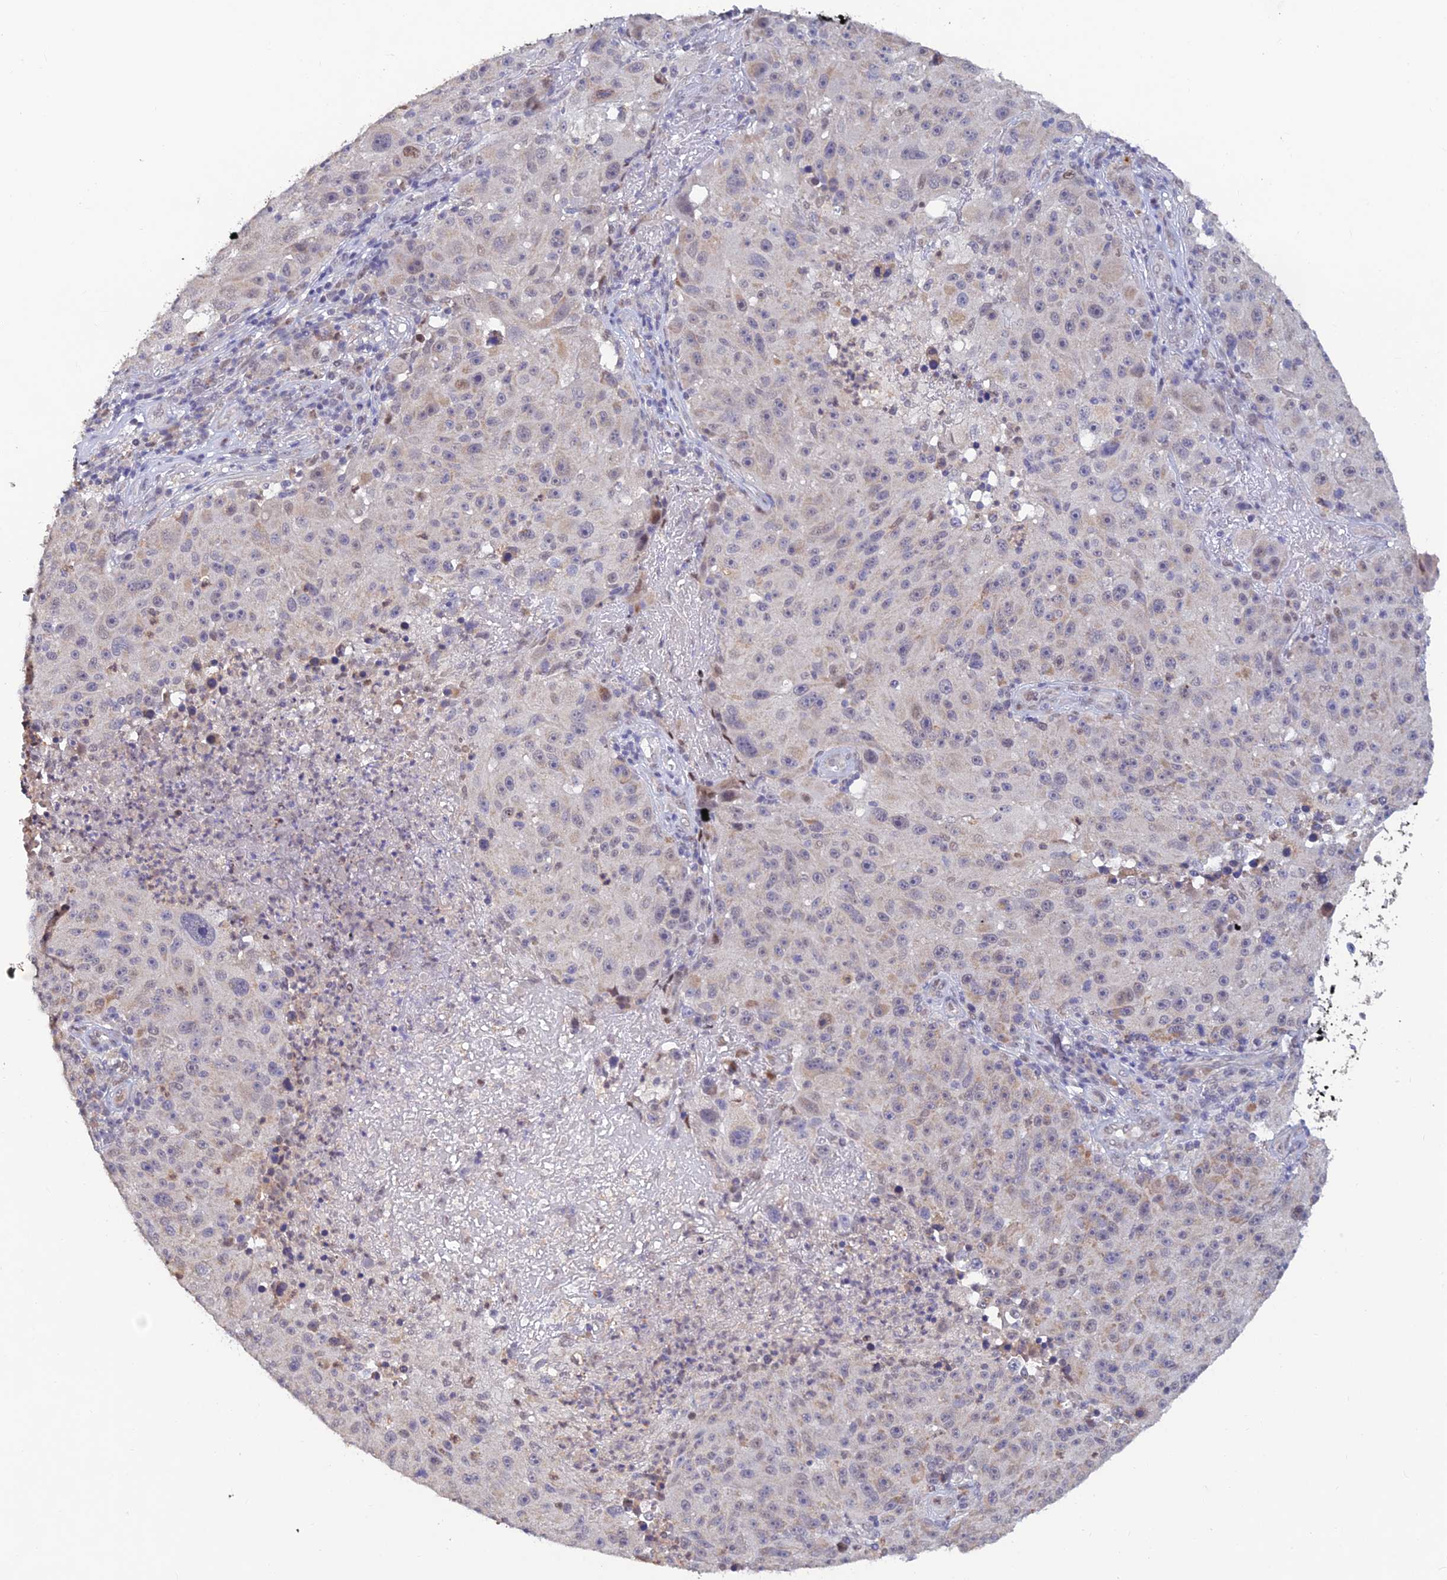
{"staining": {"intensity": "weak", "quantity": "<25%", "location": "cytoplasmic/membranous"}, "tissue": "melanoma", "cell_type": "Tumor cells", "image_type": "cancer", "snomed": [{"axis": "morphology", "description": "Malignant melanoma, NOS"}, {"axis": "topography", "description": "Skin"}], "caption": "Micrograph shows no protein positivity in tumor cells of malignant melanoma tissue.", "gene": "FASTKD5", "patient": {"sex": "male", "age": 53}}